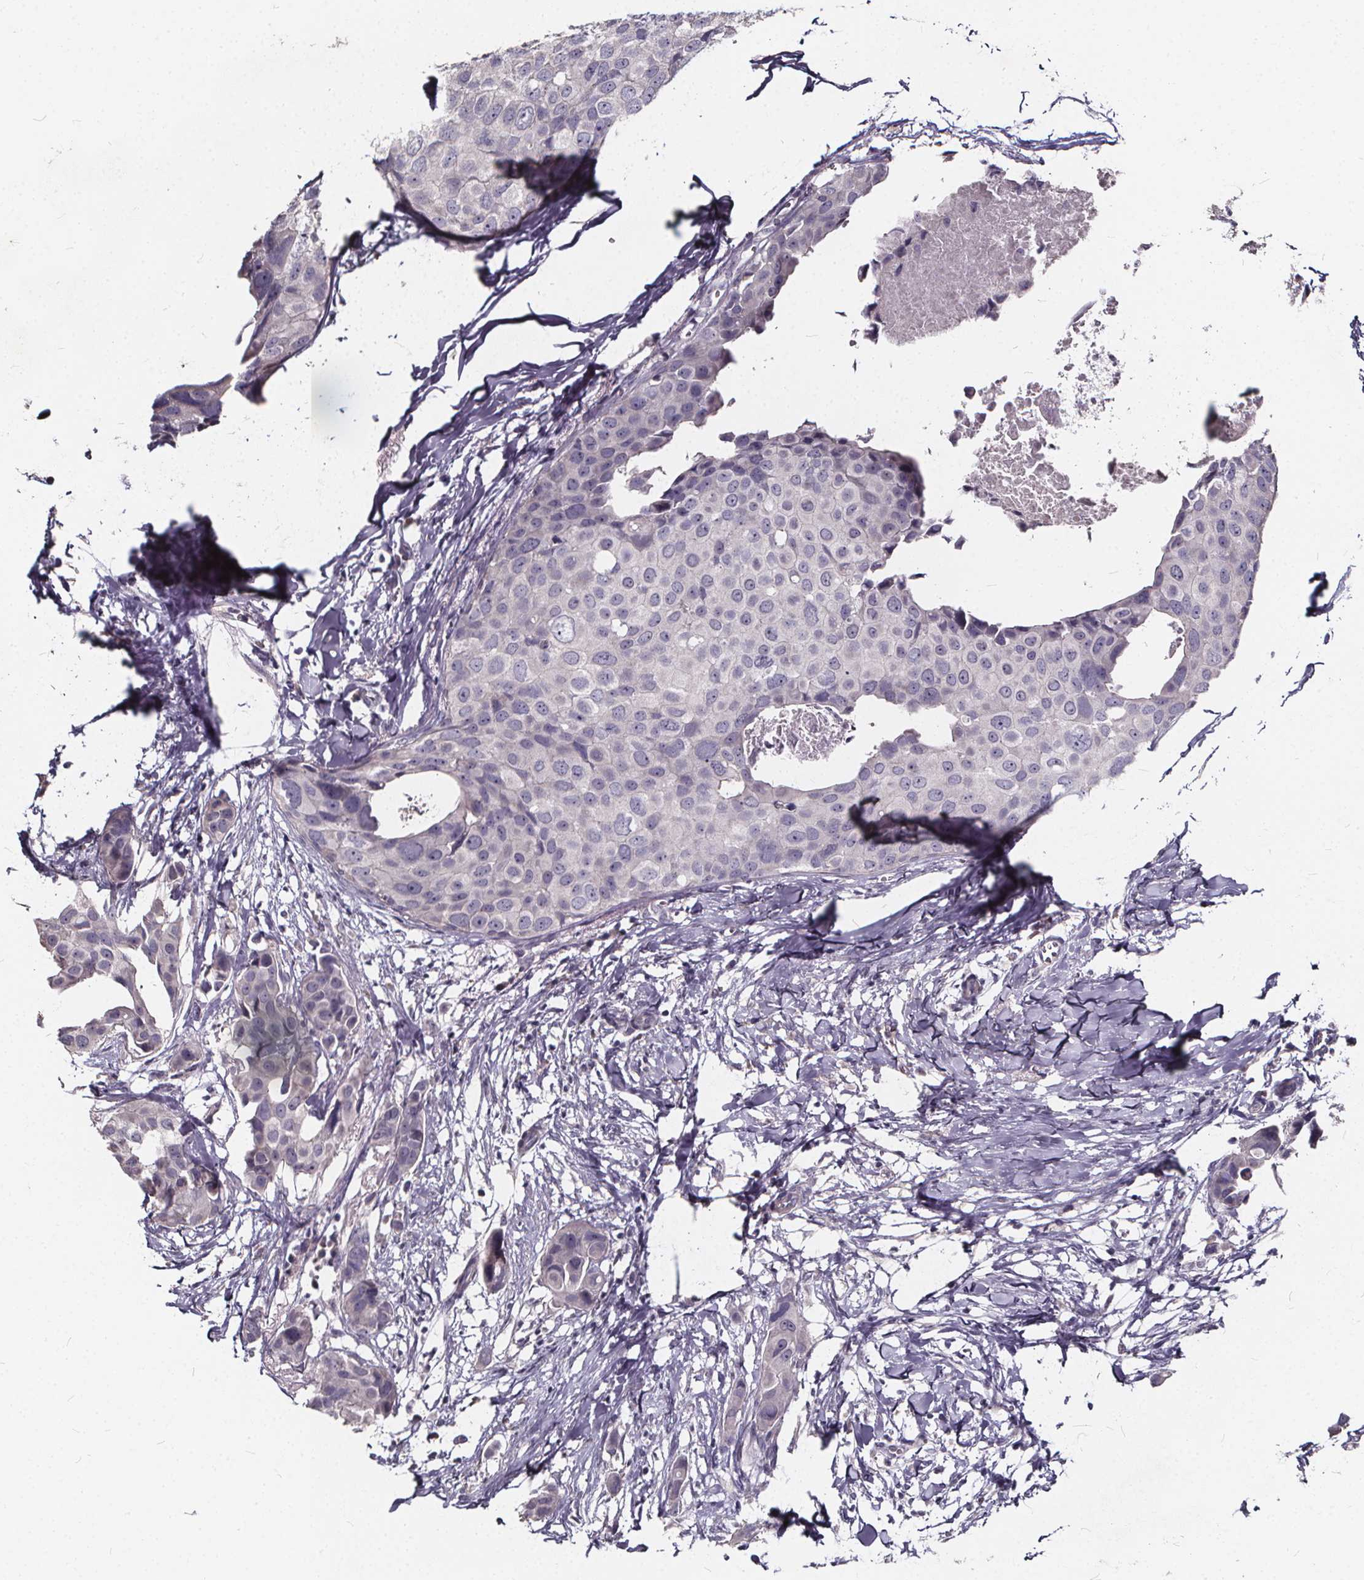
{"staining": {"intensity": "negative", "quantity": "none", "location": "none"}, "tissue": "breast cancer", "cell_type": "Tumor cells", "image_type": "cancer", "snomed": [{"axis": "morphology", "description": "Duct carcinoma"}, {"axis": "topography", "description": "Breast"}], "caption": "Immunohistochemical staining of human infiltrating ductal carcinoma (breast) demonstrates no significant expression in tumor cells. (DAB (3,3'-diaminobenzidine) IHC visualized using brightfield microscopy, high magnification).", "gene": "TSPAN14", "patient": {"sex": "female", "age": 38}}